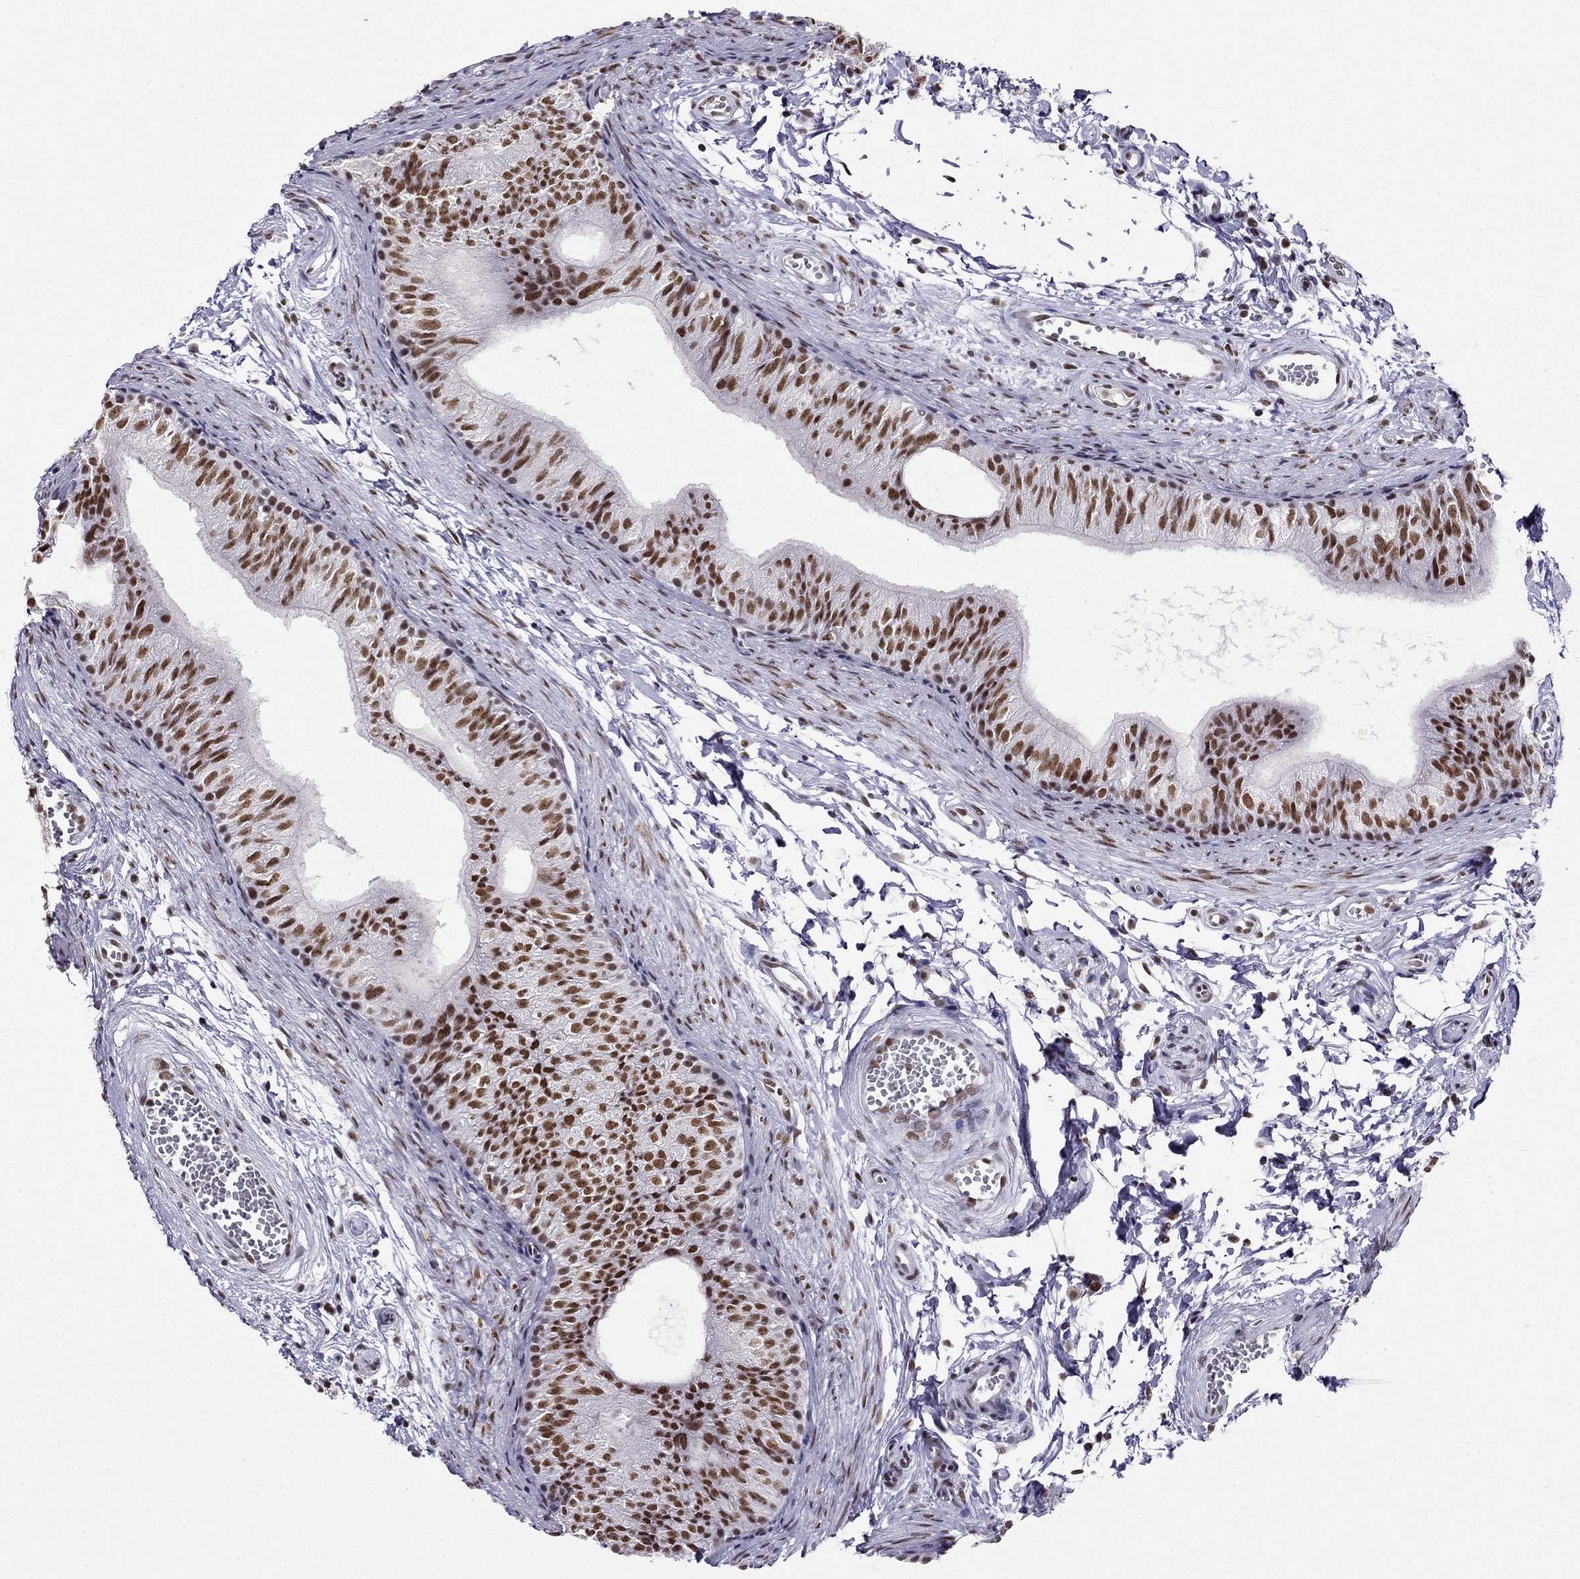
{"staining": {"intensity": "strong", "quantity": "25%-75%", "location": "nuclear"}, "tissue": "epididymis", "cell_type": "Glandular cells", "image_type": "normal", "snomed": [{"axis": "morphology", "description": "Normal tissue, NOS"}, {"axis": "topography", "description": "Epididymis"}], "caption": "This micrograph demonstrates immunohistochemistry (IHC) staining of benign epididymis, with high strong nuclear staining in approximately 25%-75% of glandular cells.", "gene": "ZNF420", "patient": {"sex": "male", "age": 22}}